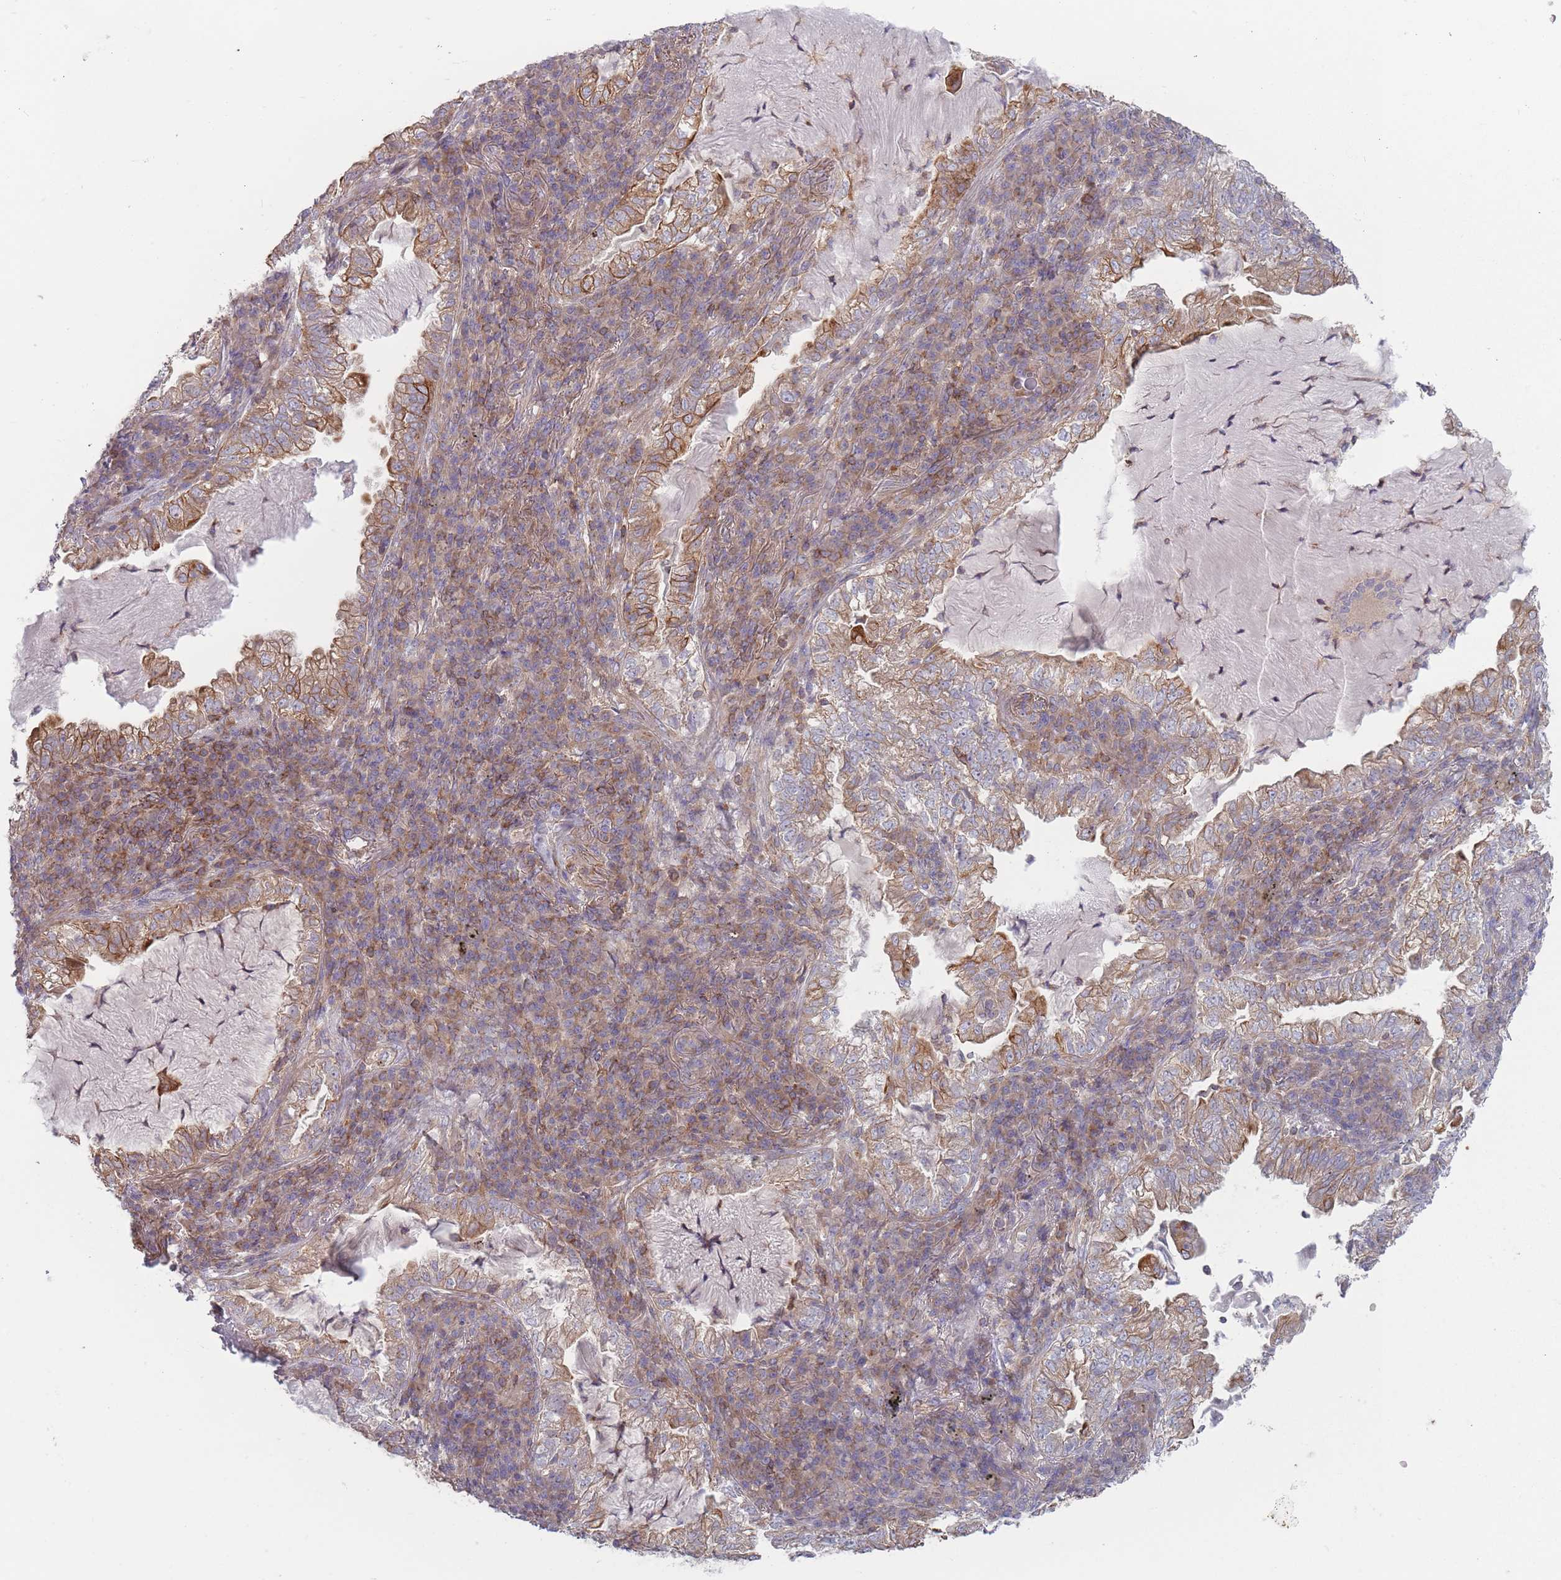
{"staining": {"intensity": "moderate", "quantity": ">75%", "location": "cytoplasmic/membranous"}, "tissue": "lung cancer", "cell_type": "Tumor cells", "image_type": "cancer", "snomed": [{"axis": "morphology", "description": "Adenocarcinoma, NOS"}, {"axis": "topography", "description": "Lung"}], "caption": "Immunohistochemical staining of lung cancer (adenocarcinoma) demonstrates medium levels of moderate cytoplasmic/membranous staining in about >75% of tumor cells.", "gene": "HSBP1L1", "patient": {"sex": "female", "age": 73}}